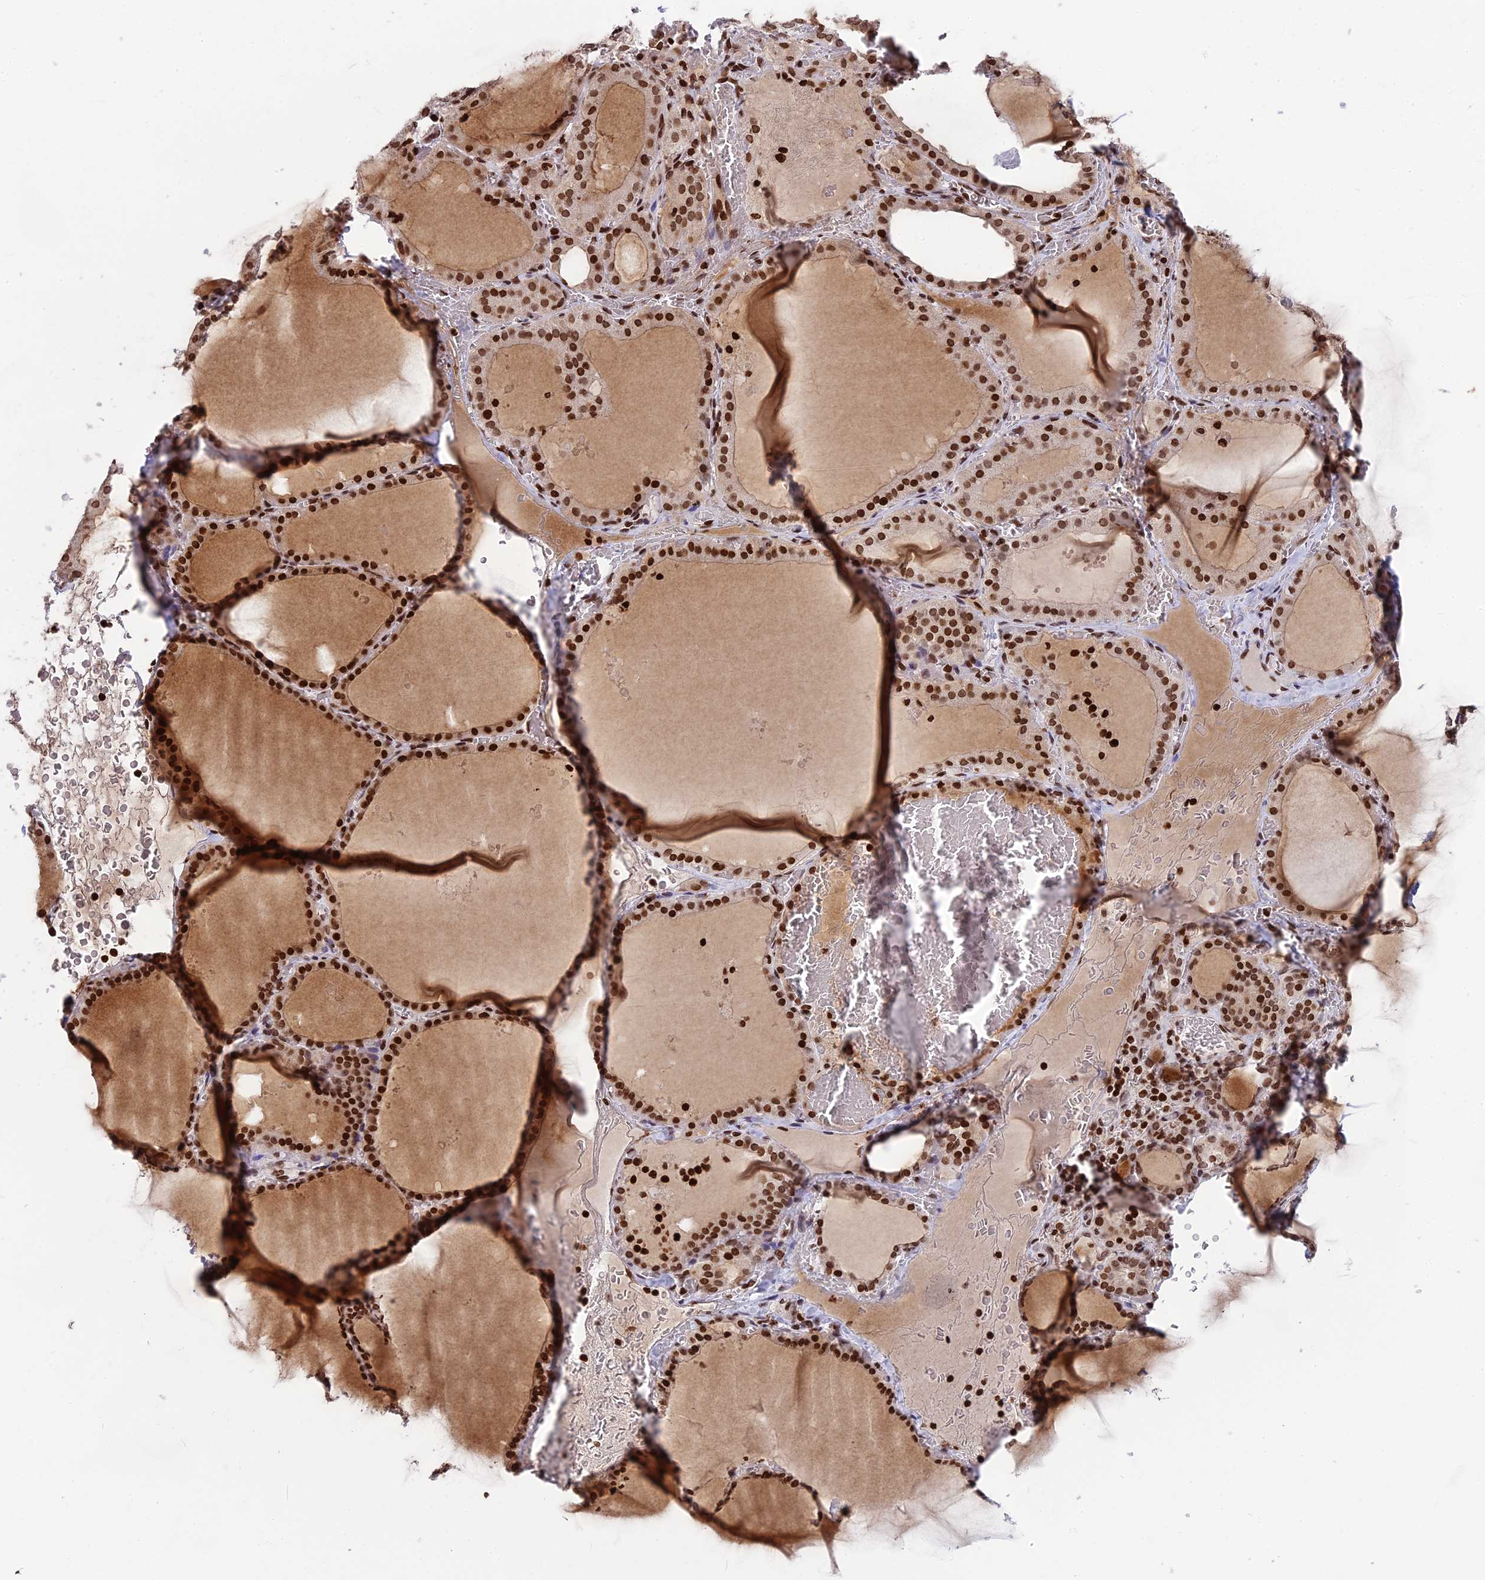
{"staining": {"intensity": "strong", "quantity": ">75%", "location": "nuclear"}, "tissue": "thyroid gland", "cell_type": "Glandular cells", "image_type": "normal", "snomed": [{"axis": "morphology", "description": "Normal tissue, NOS"}, {"axis": "topography", "description": "Thyroid gland"}], "caption": "Immunohistochemistry histopathology image of benign thyroid gland stained for a protein (brown), which shows high levels of strong nuclear positivity in about >75% of glandular cells.", "gene": "TET2", "patient": {"sex": "female", "age": 39}}